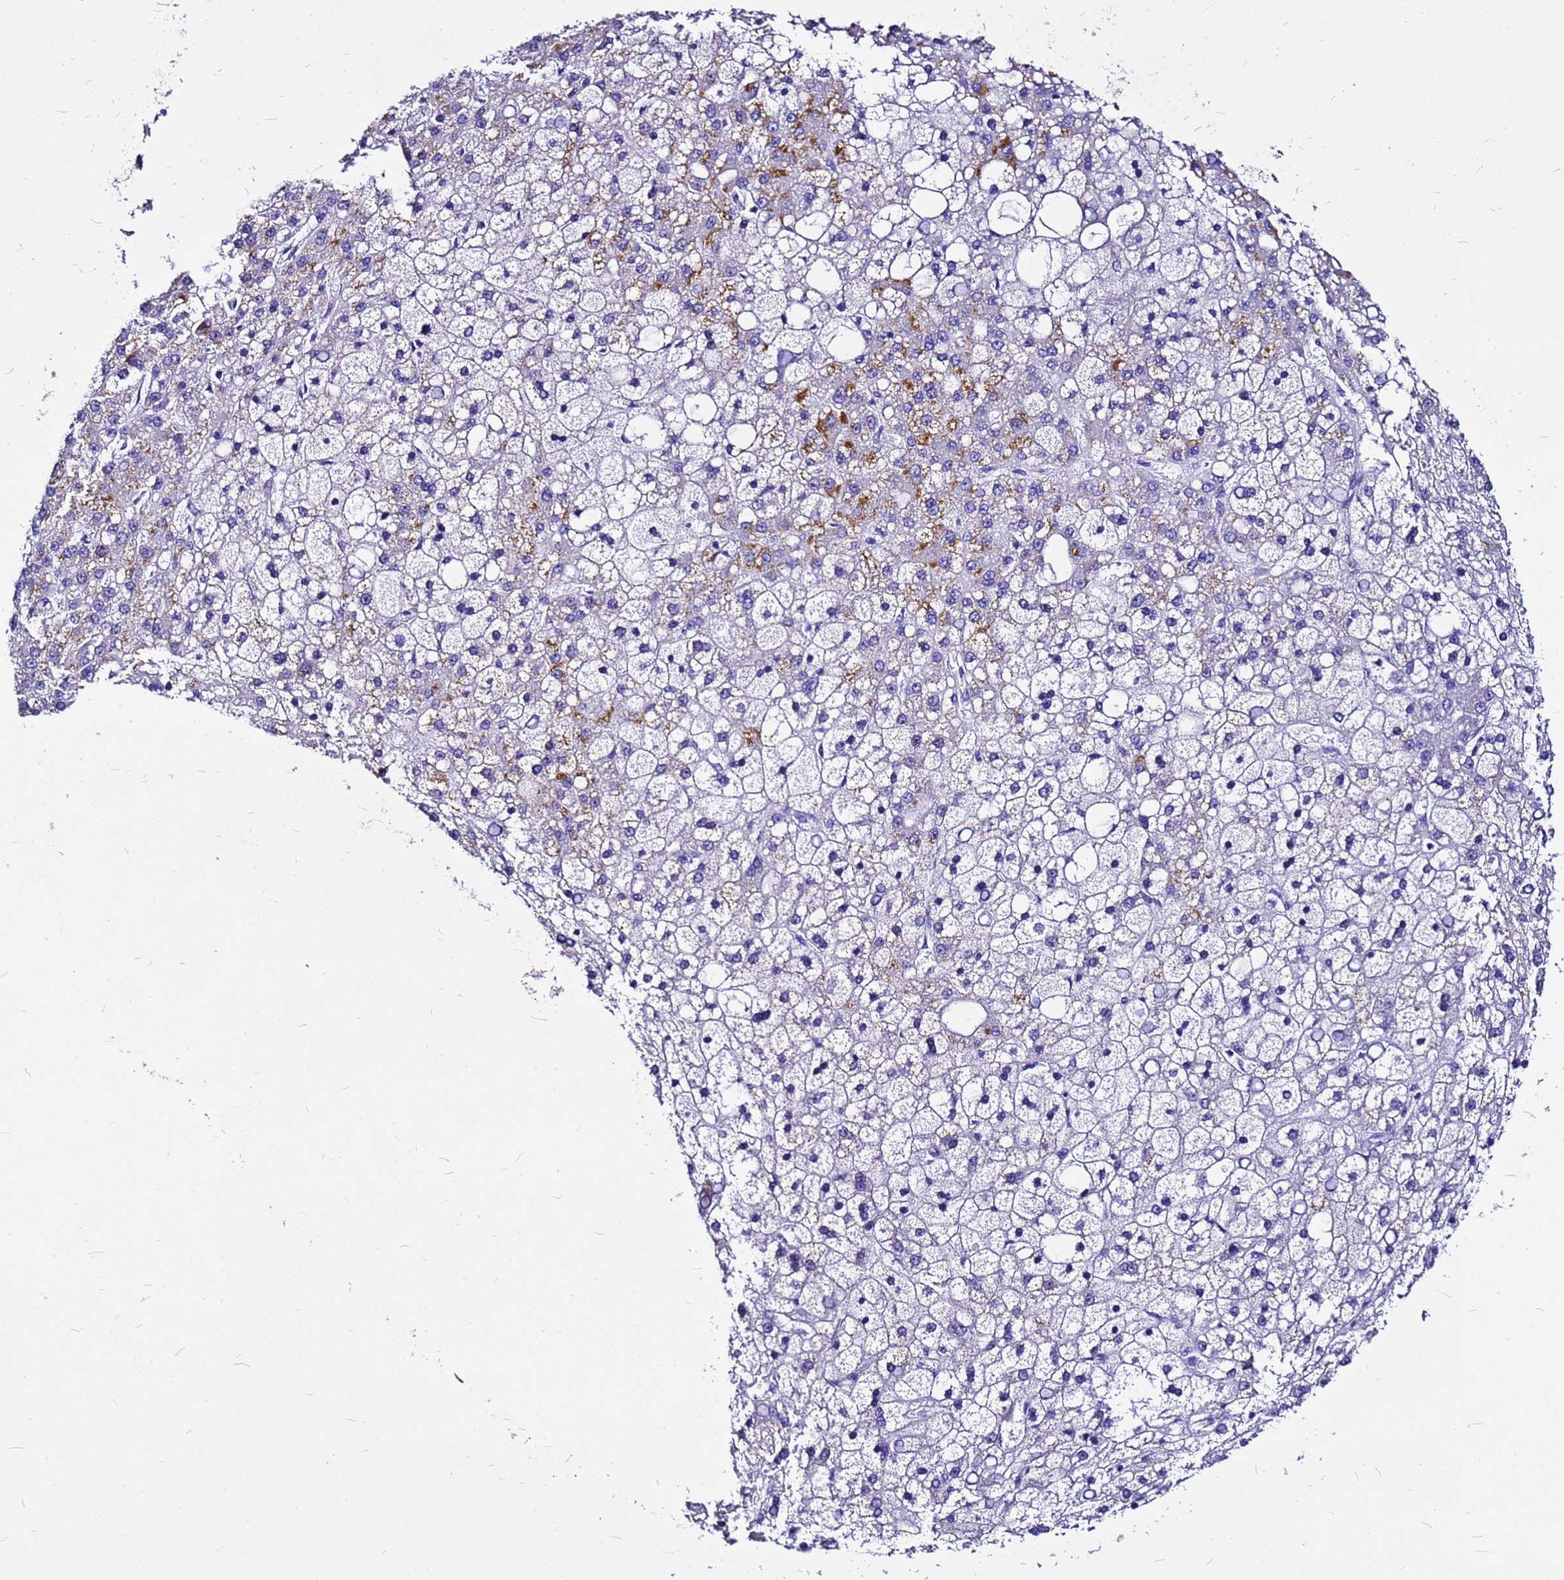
{"staining": {"intensity": "moderate", "quantity": "<25%", "location": "cytoplasmic/membranous"}, "tissue": "liver cancer", "cell_type": "Tumor cells", "image_type": "cancer", "snomed": [{"axis": "morphology", "description": "Carcinoma, Hepatocellular, NOS"}, {"axis": "topography", "description": "Liver"}], "caption": "The photomicrograph exhibits immunohistochemical staining of liver cancer (hepatocellular carcinoma). There is moderate cytoplasmic/membranous positivity is seen in about <25% of tumor cells. (DAB (3,3'-diaminobenzidine) IHC, brown staining for protein, blue staining for nuclei).", "gene": "HERC4", "patient": {"sex": "male", "age": 67}}